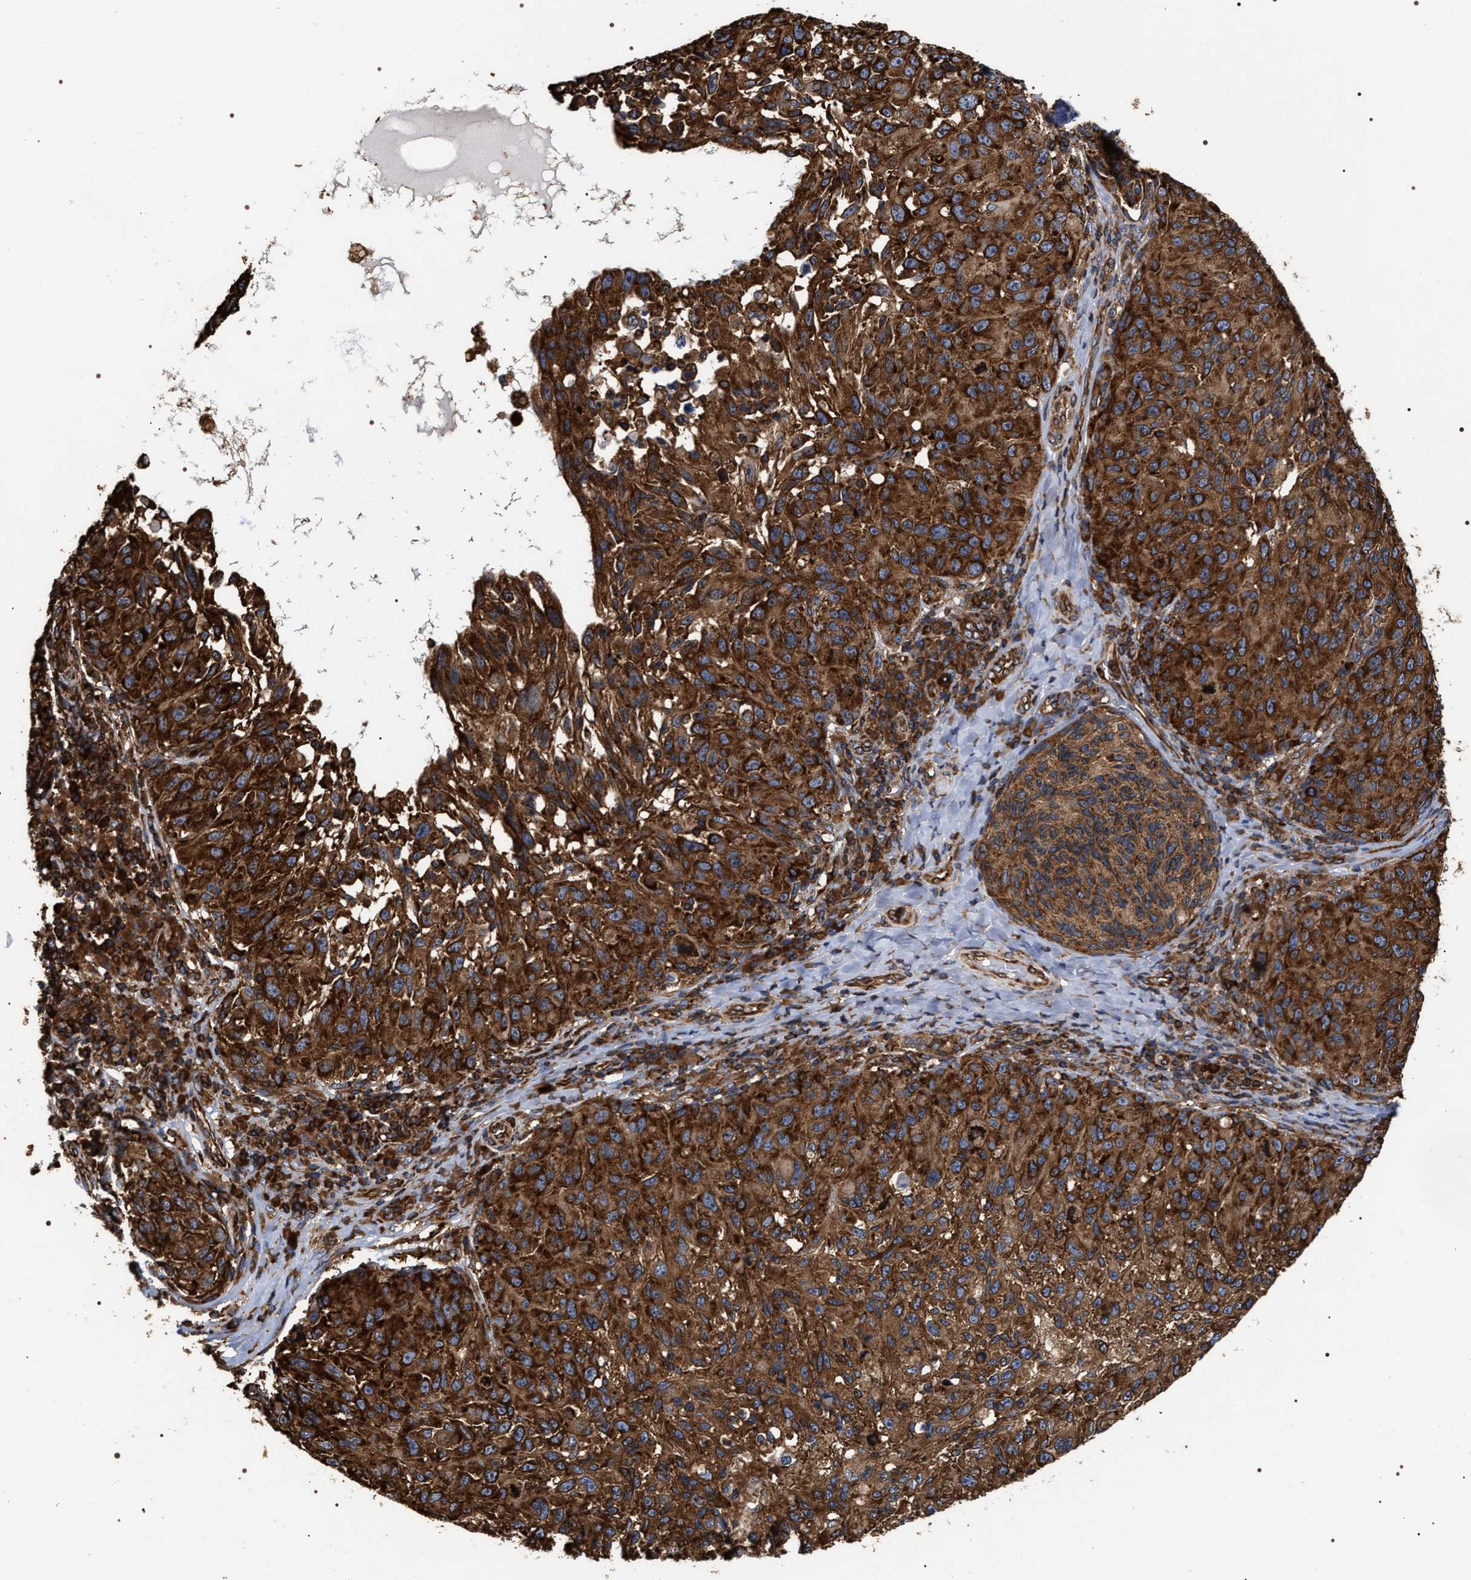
{"staining": {"intensity": "strong", "quantity": ">75%", "location": "cytoplasmic/membranous"}, "tissue": "melanoma", "cell_type": "Tumor cells", "image_type": "cancer", "snomed": [{"axis": "morphology", "description": "Malignant melanoma, NOS"}, {"axis": "topography", "description": "Skin"}], "caption": "Immunohistochemistry staining of malignant melanoma, which demonstrates high levels of strong cytoplasmic/membranous positivity in approximately >75% of tumor cells indicating strong cytoplasmic/membranous protein staining. The staining was performed using DAB (3,3'-diaminobenzidine) (brown) for protein detection and nuclei were counterstained in hematoxylin (blue).", "gene": "SERBP1", "patient": {"sex": "female", "age": 73}}